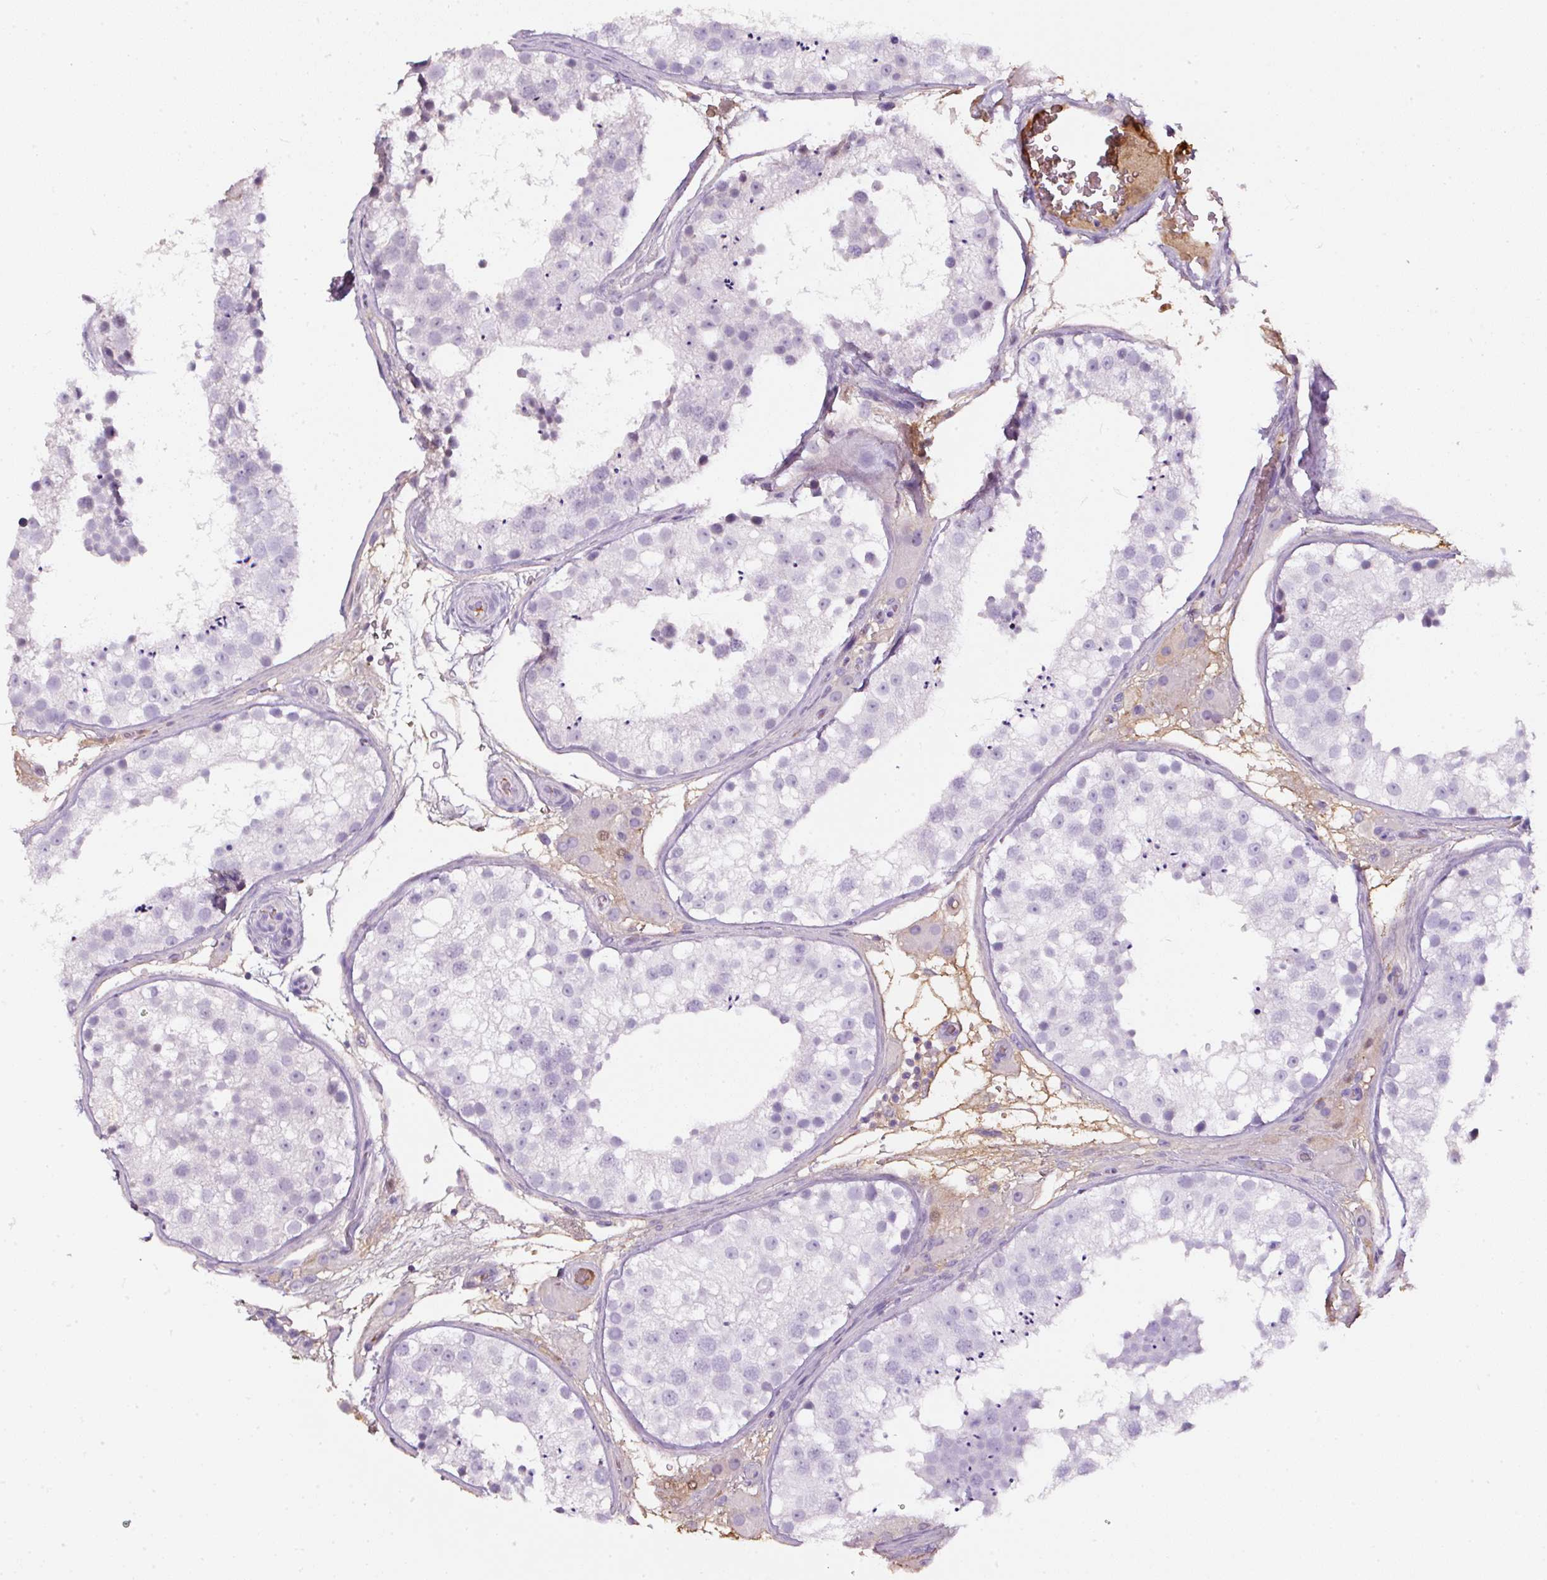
{"staining": {"intensity": "negative", "quantity": "none", "location": "none"}, "tissue": "testis", "cell_type": "Cells in seminiferous ducts", "image_type": "normal", "snomed": [{"axis": "morphology", "description": "Normal tissue, NOS"}, {"axis": "topography", "description": "Testis"}], "caption": "There is no significant positivity in cells in seminiferous ducts of testis. Brightfield microscopy of immunohistochemistry (IHC) stained with DAB (3,3'-diaminobenzidine) (brown) and hematoxylin (blue), captured at high magnification.", "gene": "APOA1", "patient": {"sex": "male", "age": 26}}